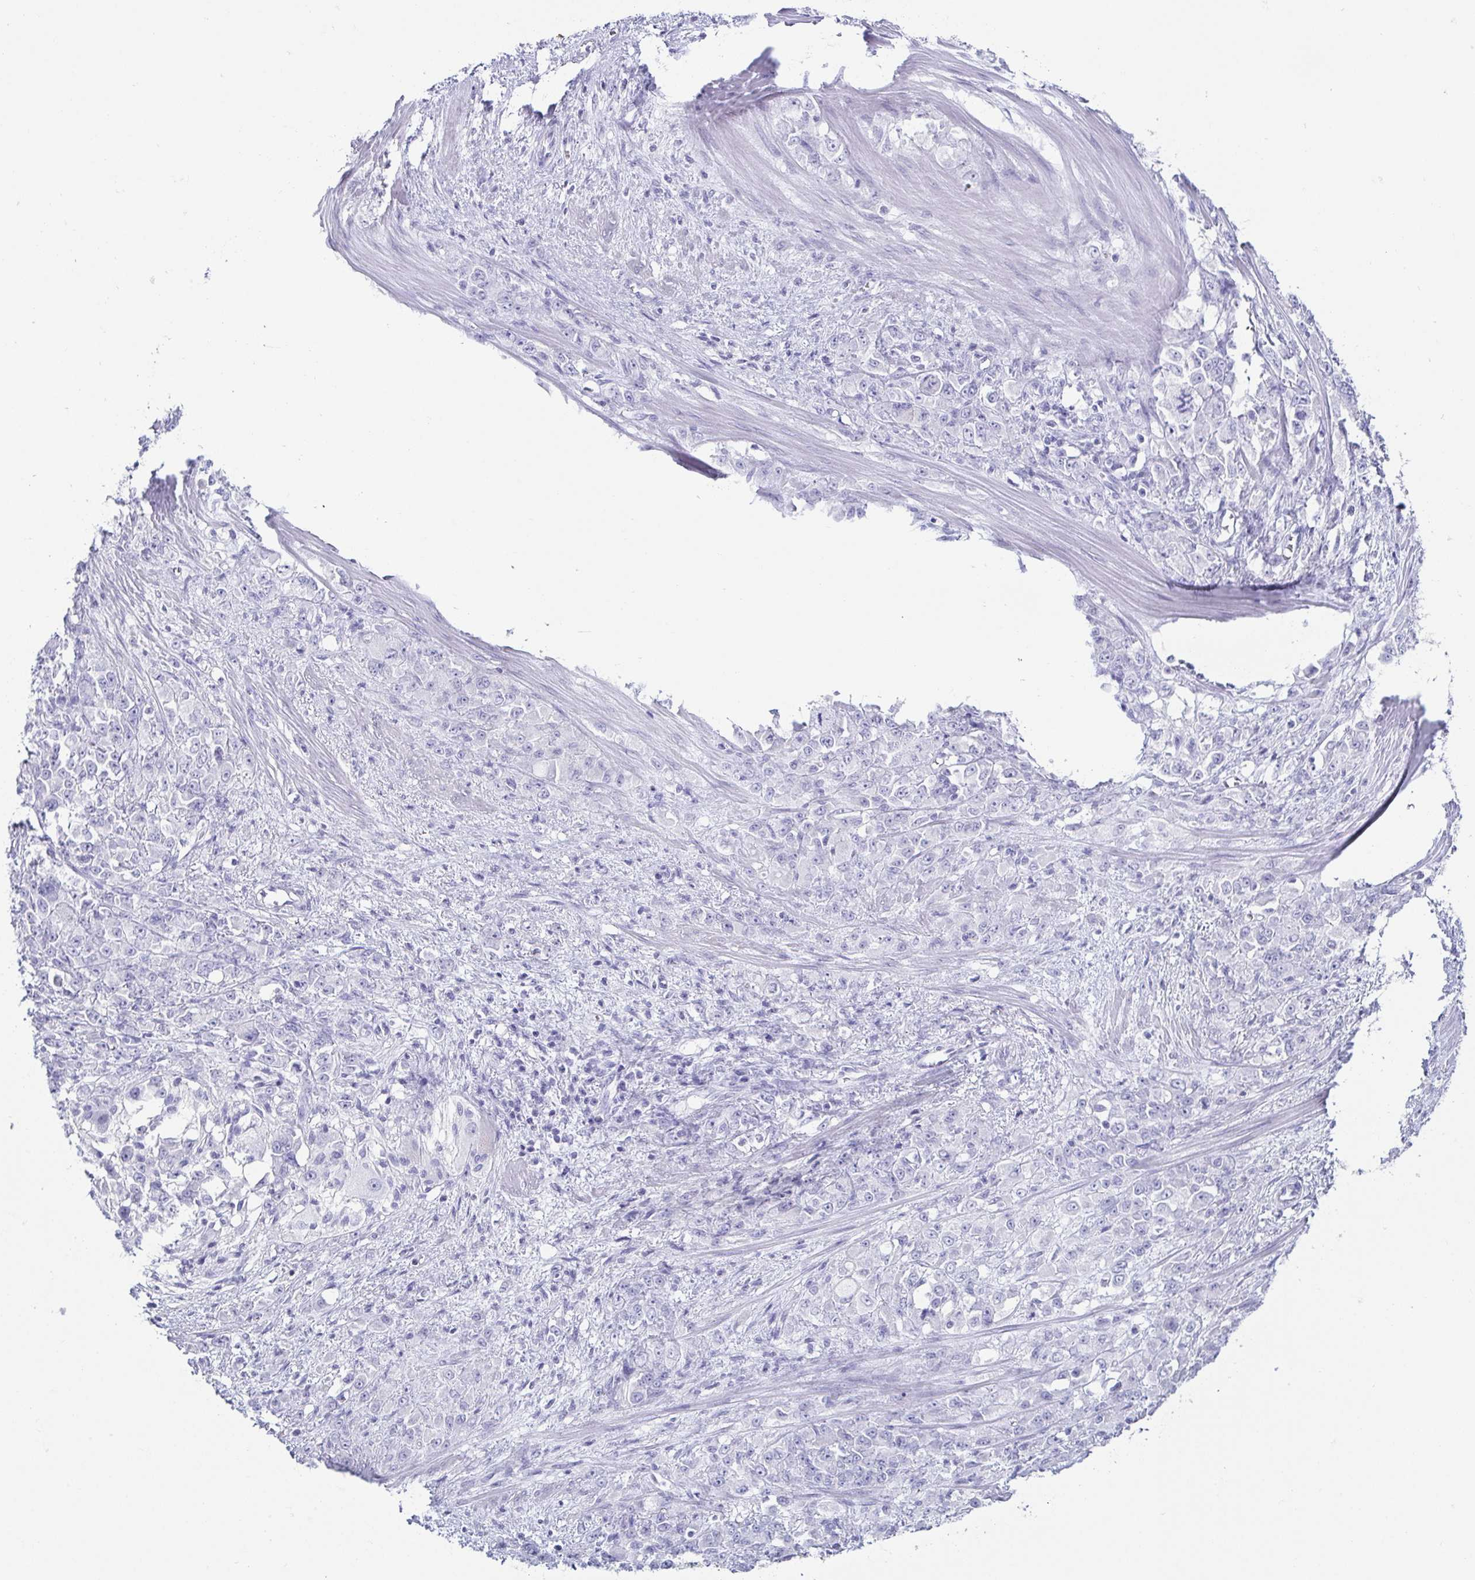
{"staining": {"intensity": "negative", "quantity": "none", "location": "none"}, "tissue": "stomach cancer", "cell_type": "Tumor cells", "image_type": "cancer", "snomed": [{"axis": "morphology", "description": "Adenocarcinoma, NOS"}, {"axis": "topography", "description": "Stomach"}], "caption": "Immunohistochemical staining of human stomach adenocarcinoma demonstrates no significant positivity in tumor cells.", "gene": "CD164L2", "patient": {"sex": "female", "age": 76}}